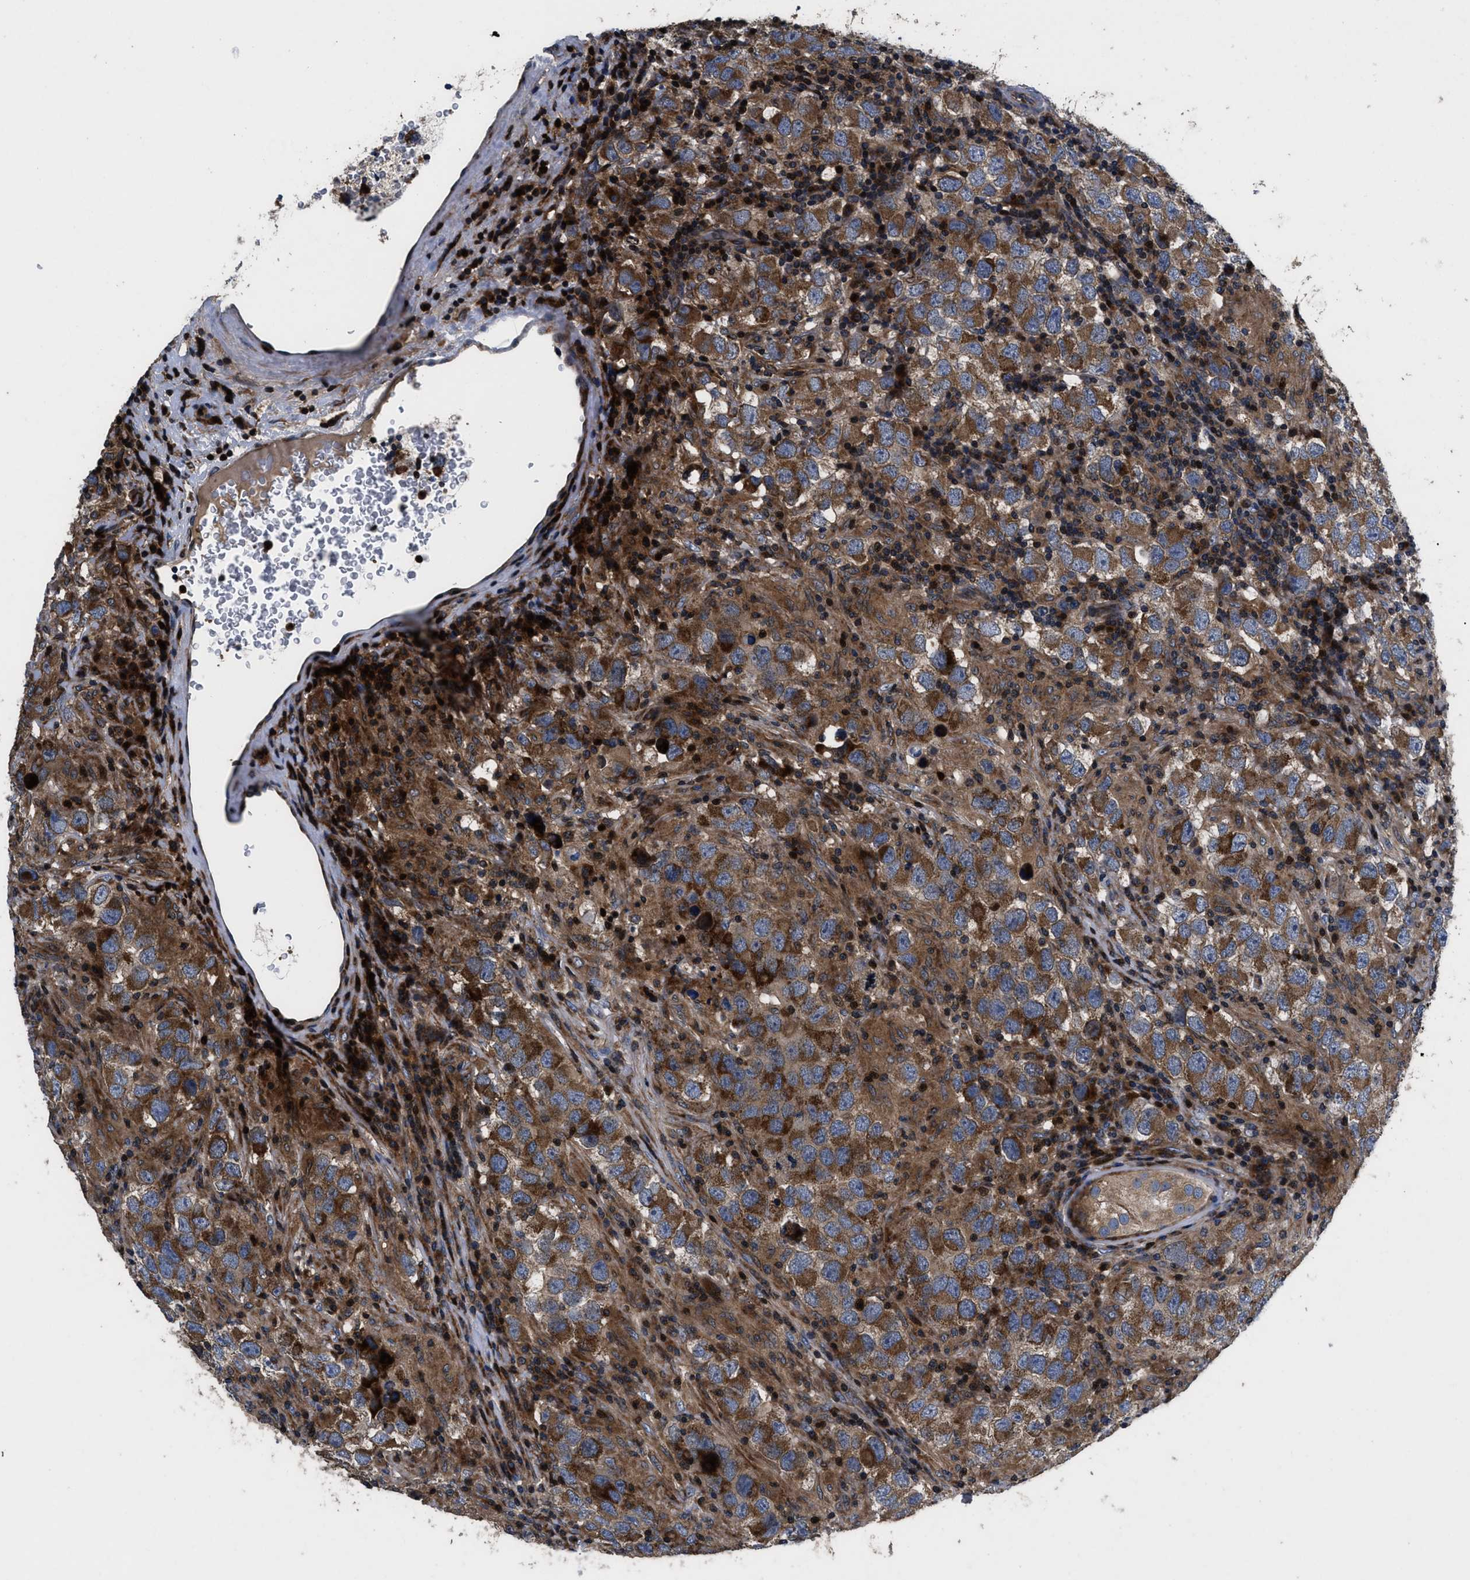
{"staining": {"intensity": "moderate", "quantity": ">75%", "location": "cytoplasmic/membranous"}, "tissue": "testis cancer", "cell_type": "Tumor cells", "image_type": "cancer", "snomed": [{"axis": "morphology", "description": "Carcinoma, Embryonal, NOS"}, {"axis": "topography", "description": "Testis"}], "caption": "Immunohistochemistry of human embryonal carcinoma (testis) shows medium levels of moderate cytoplasmic/membranous positivity in approximately >75% of tumor cells.", "gene": "YBEY", "patient": {"sex": "male", "age": 21}}